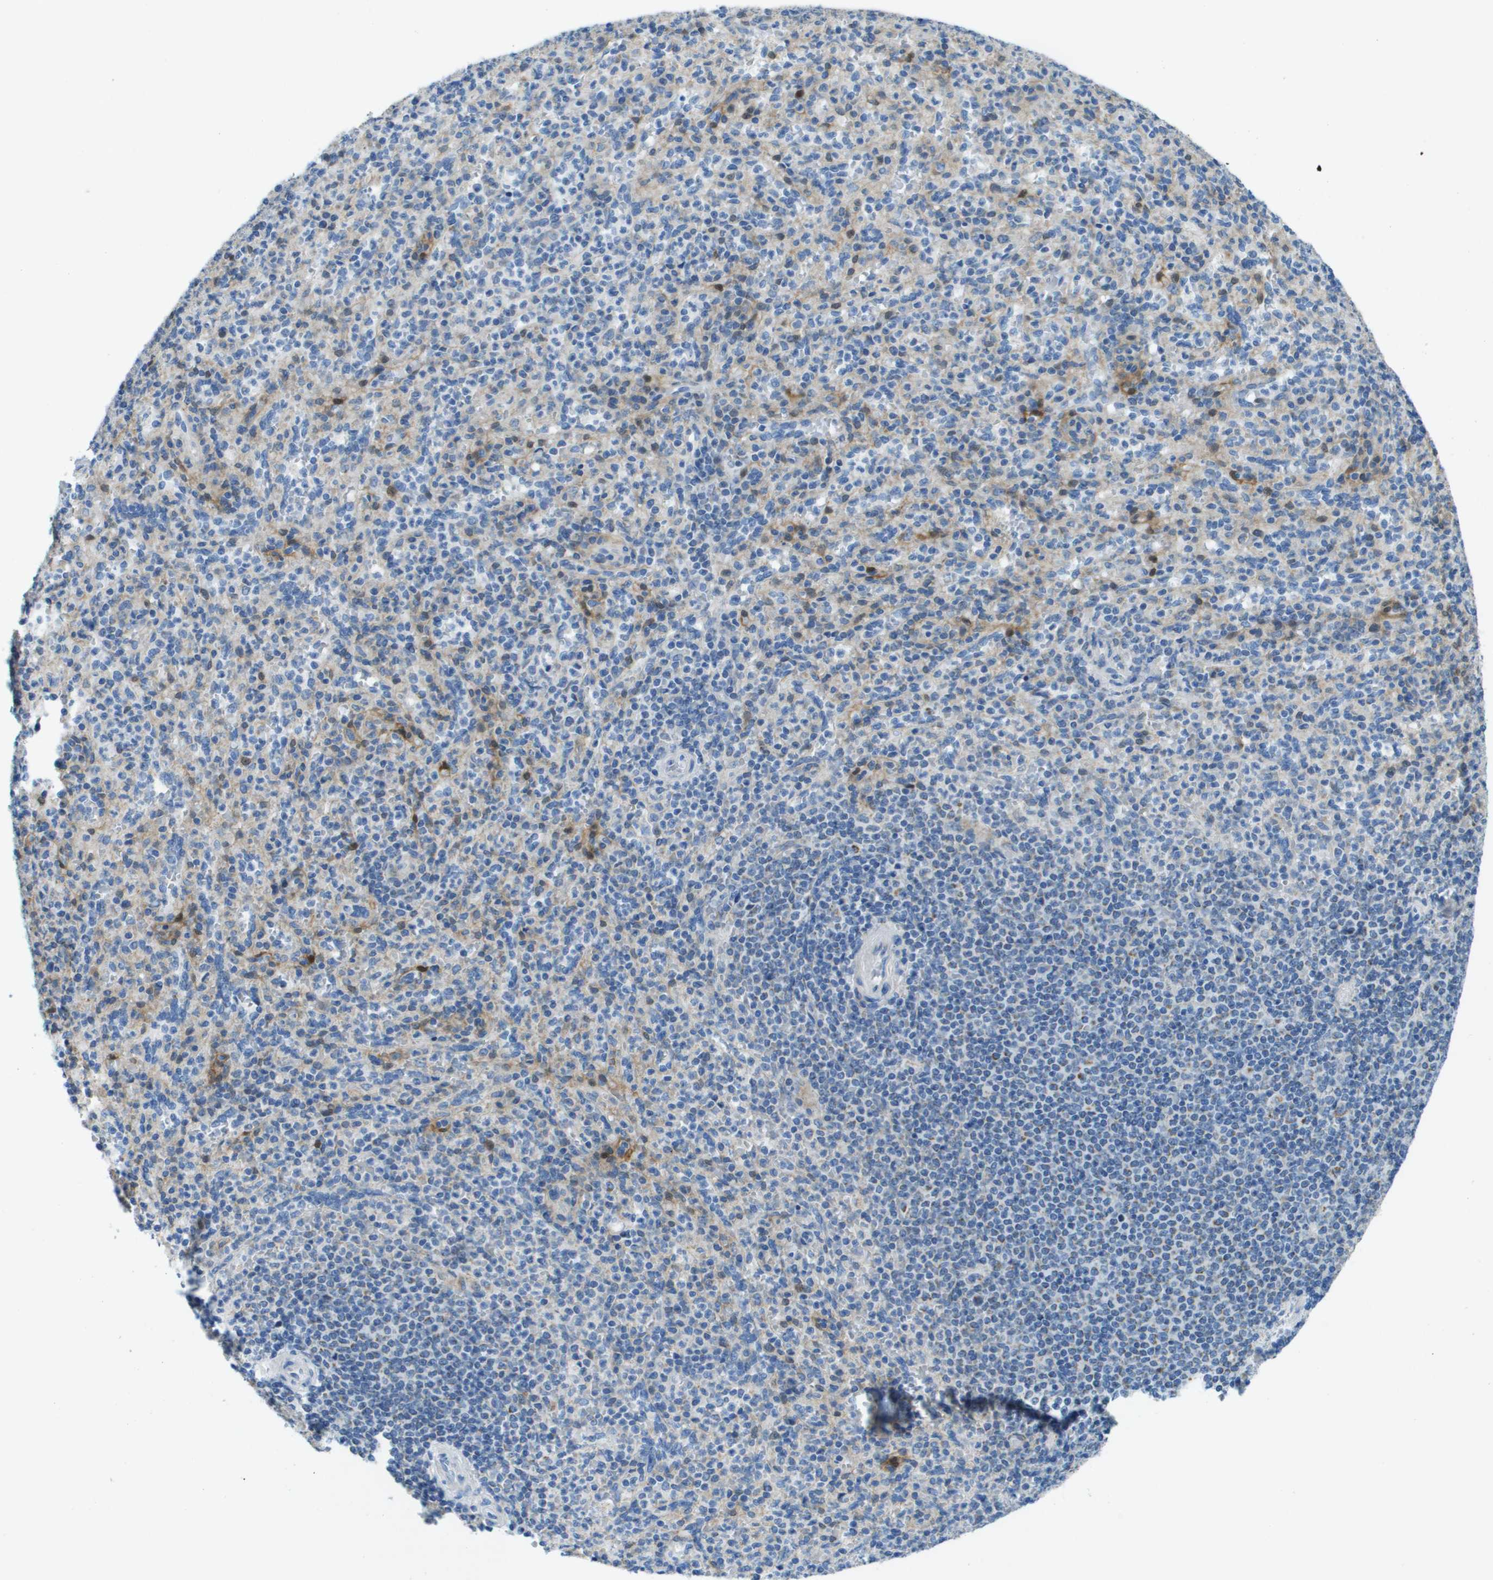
{"staining": {"intensity": "weak", "quantity": "<25%", "location": "cytoplasmic/membranous"}, "tissue": "spleen", "cell_type": "Cells in red pulp", "image_type": "normal", "snomed": [{"axis": "morphology", "description": "Normal tissue, NOS"}, {"axis": "topography", "description": "Spleen"}], "caption": "The immunohistochemistry (IHC) histopathology image has no significant expression in cells in red pulp of spleen. Brightfield microscopy of immunohistochemistry stained with DAB (brown) and hematoxylin (blue), captured at high magnification.", "gene": "CYGB", "patient": {"sex": "male", "age": 36}}